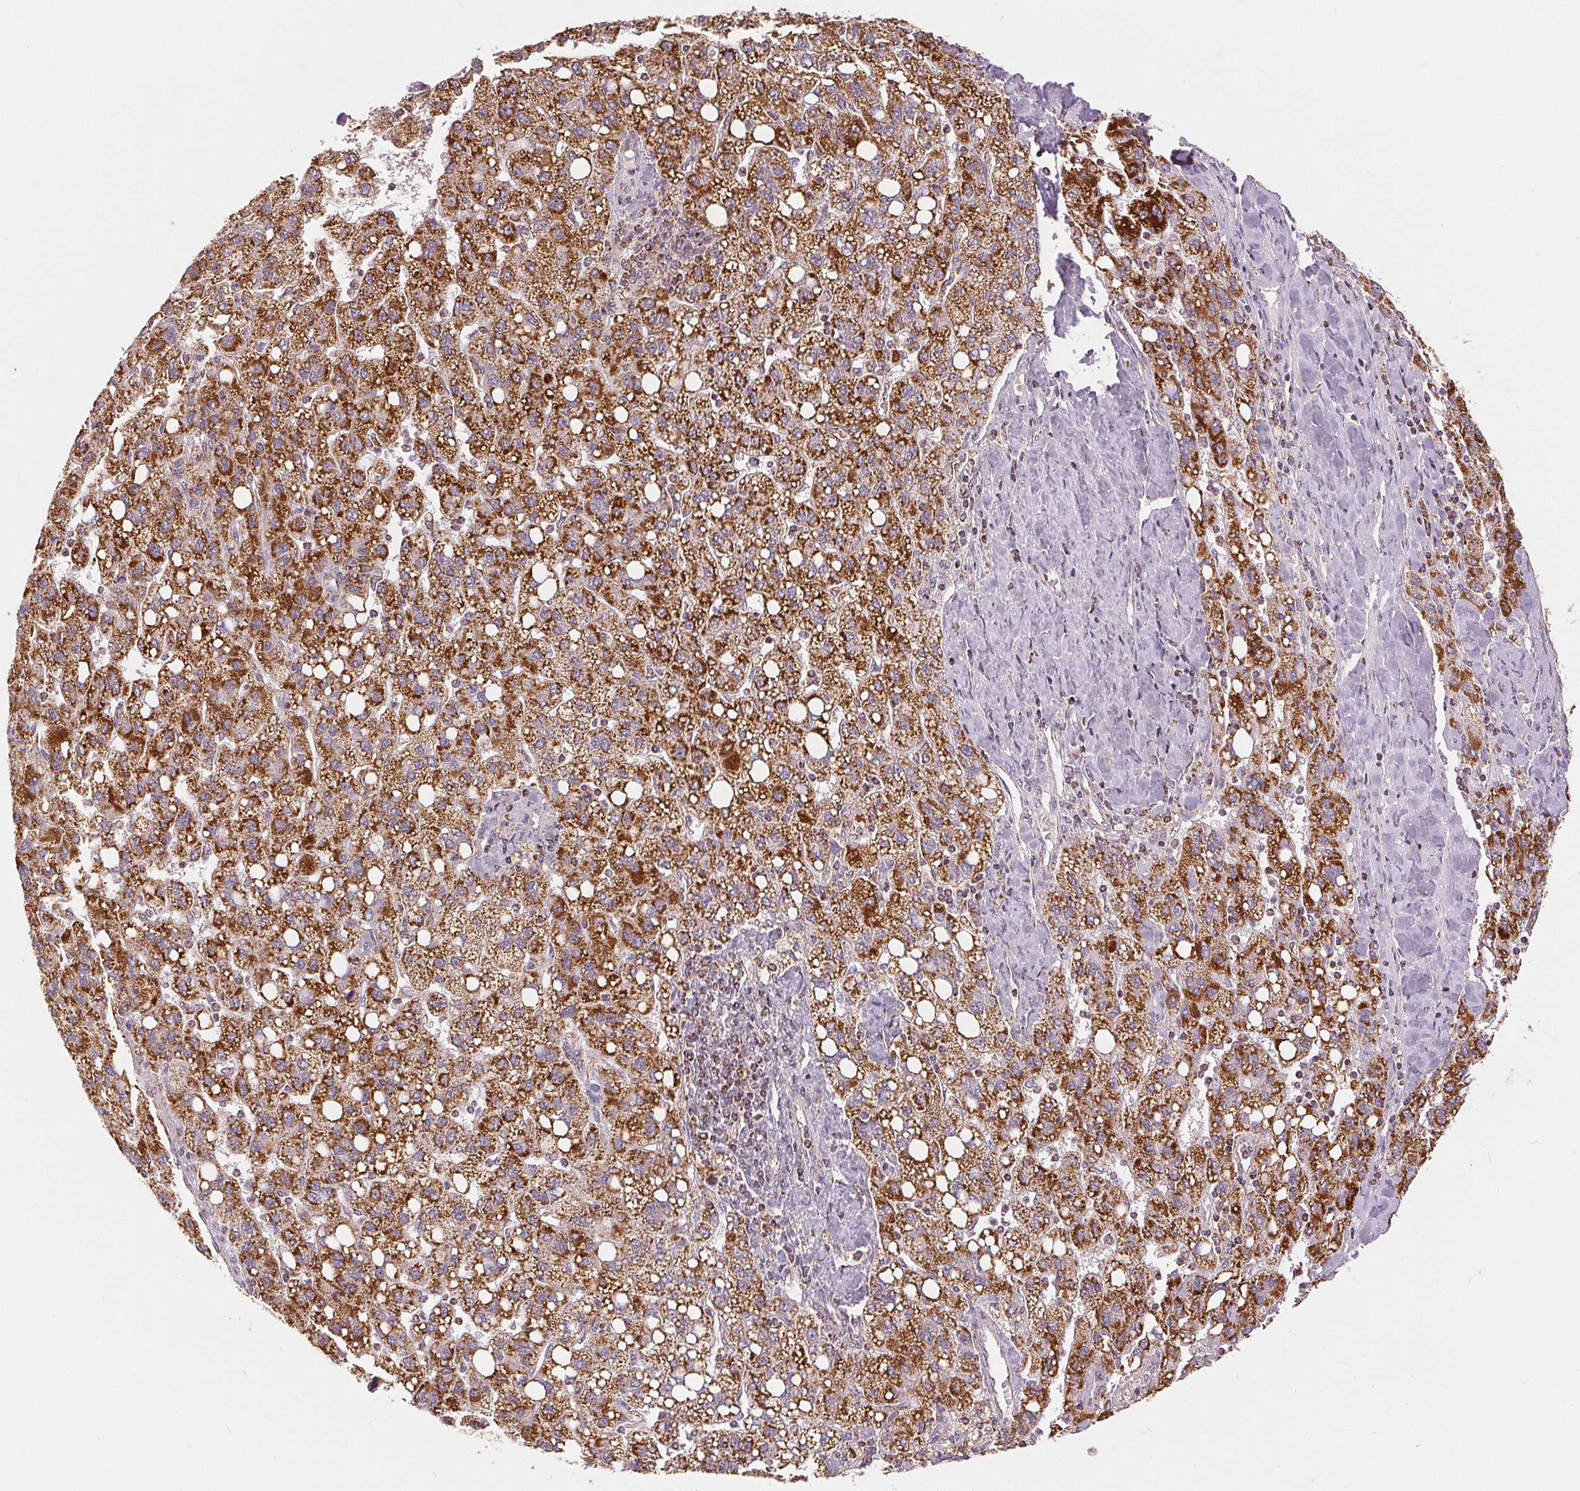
{"staining": {"intensity": "strong", "quantity": ">75%", "location": "cytoplasmic/membranous"}, "tissue": "liver cancer", "cell_type": "Tumor cells", "image_type": "cancer", "snomed": [{"axis": "morphology", "description": "Carcinoma, Hepatocellular, NOS"}, {"axis": "topography", "description": "Liver"}], "caption": "Immunohistochemistry (IHC) (DAB (3,3'-diaminobenzidine)) staining of liver hepatocellular carcinoma reveals strong cytoplasmic/membranous protein positivity in about >75% of tumor cells. (DAB (3,3'-diaminobenzidine) IHC with brightfield microscopy, high magnification).", "gene": "SDHB", "patient": {"sex": "female", "age": 82}}